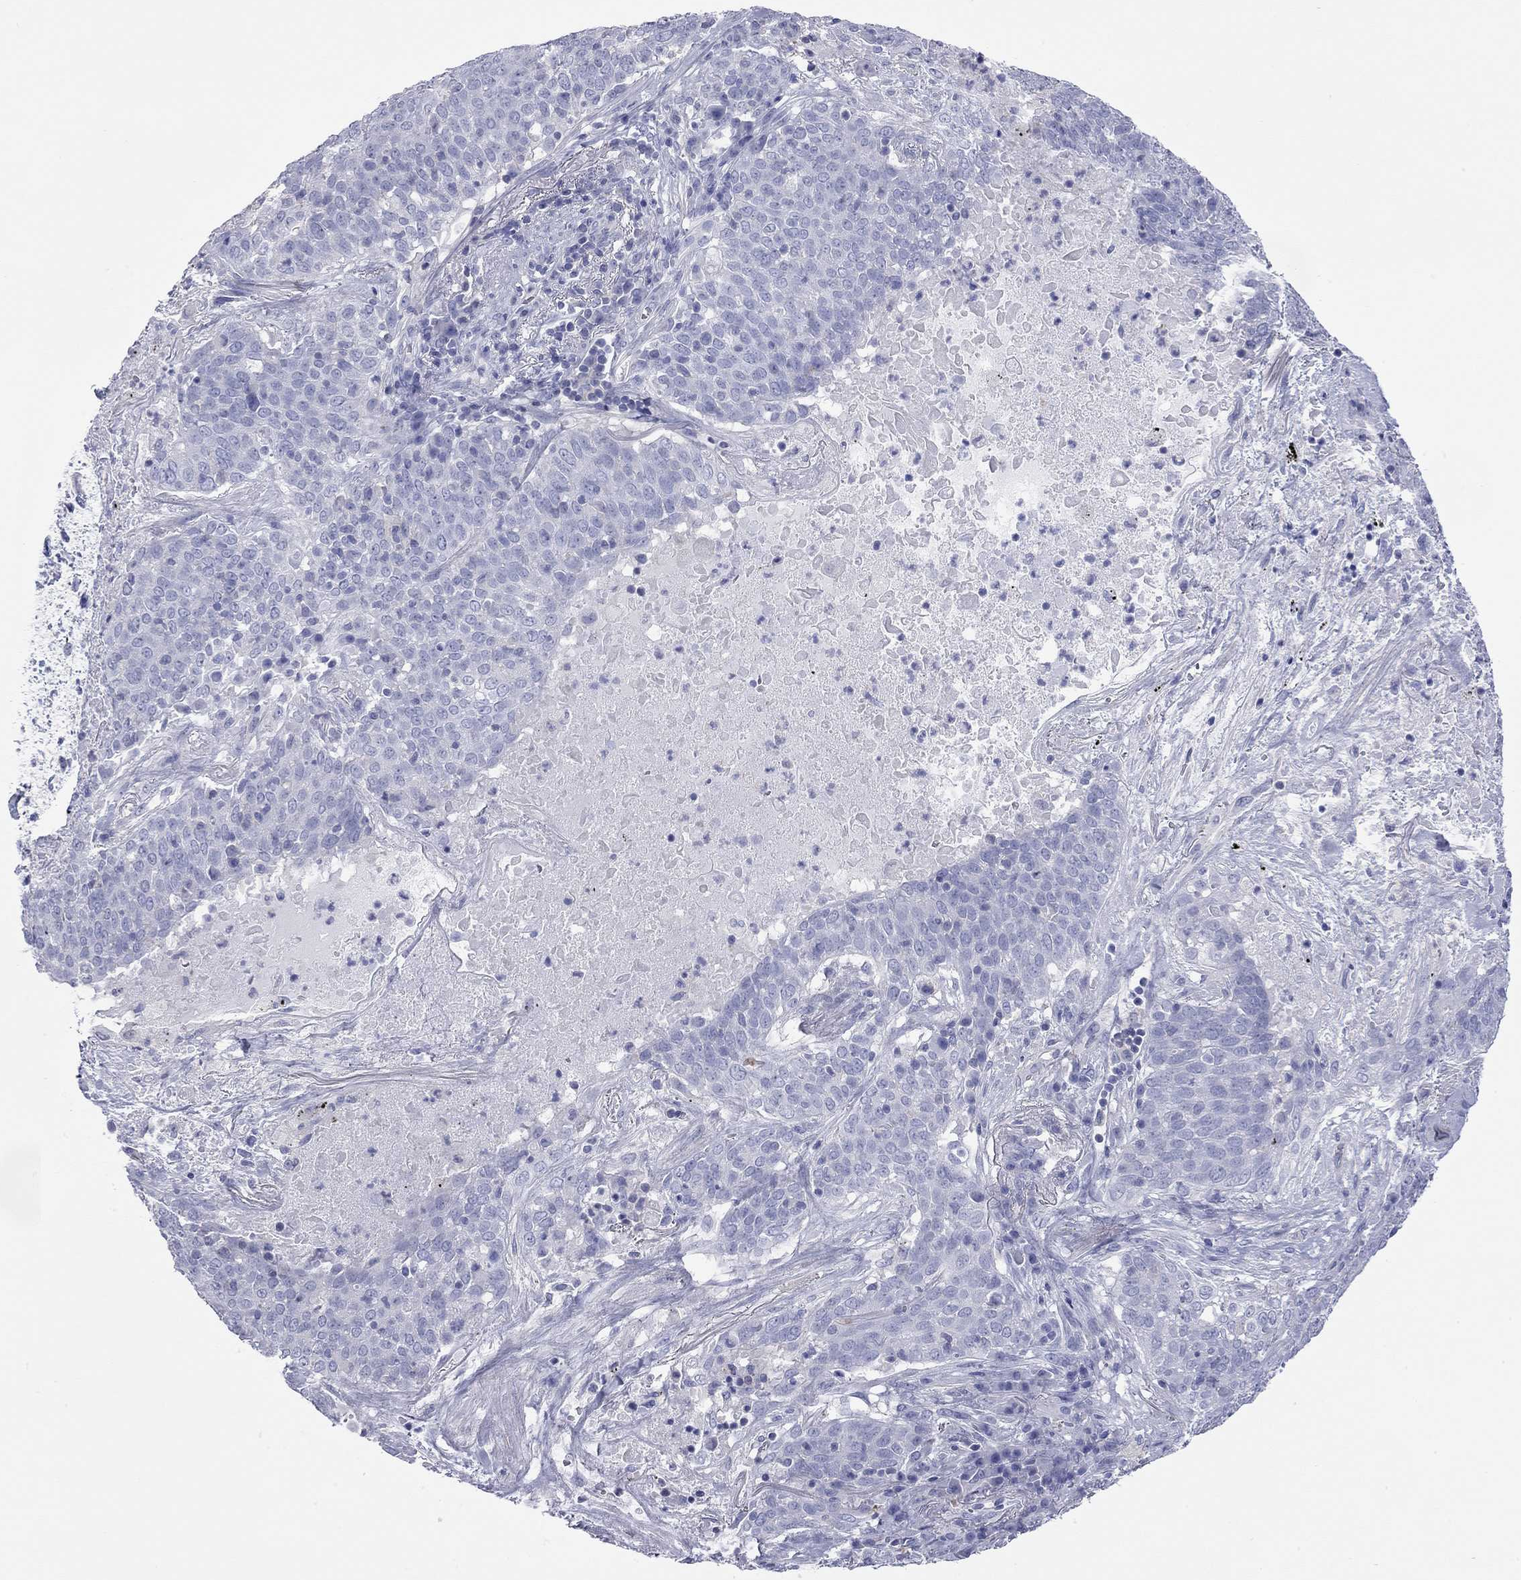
{"staining": {"intensity": "negative", "quantity": "none", "location": "none"}, "tissue": "lung cancer", "cell_type": "Tumor cells", "image_type": "cancer", "snomed": [{"axis": "morphology", "description": "Squamous cell carcinoma, NOS"}, {"axis": "topography", "description": "Lung"}], "caption": "There is no significant positivity in tumor cells of lung cancer.", "gene": "ACTL7B", "patient": {"sex": "male", "age": 82}}